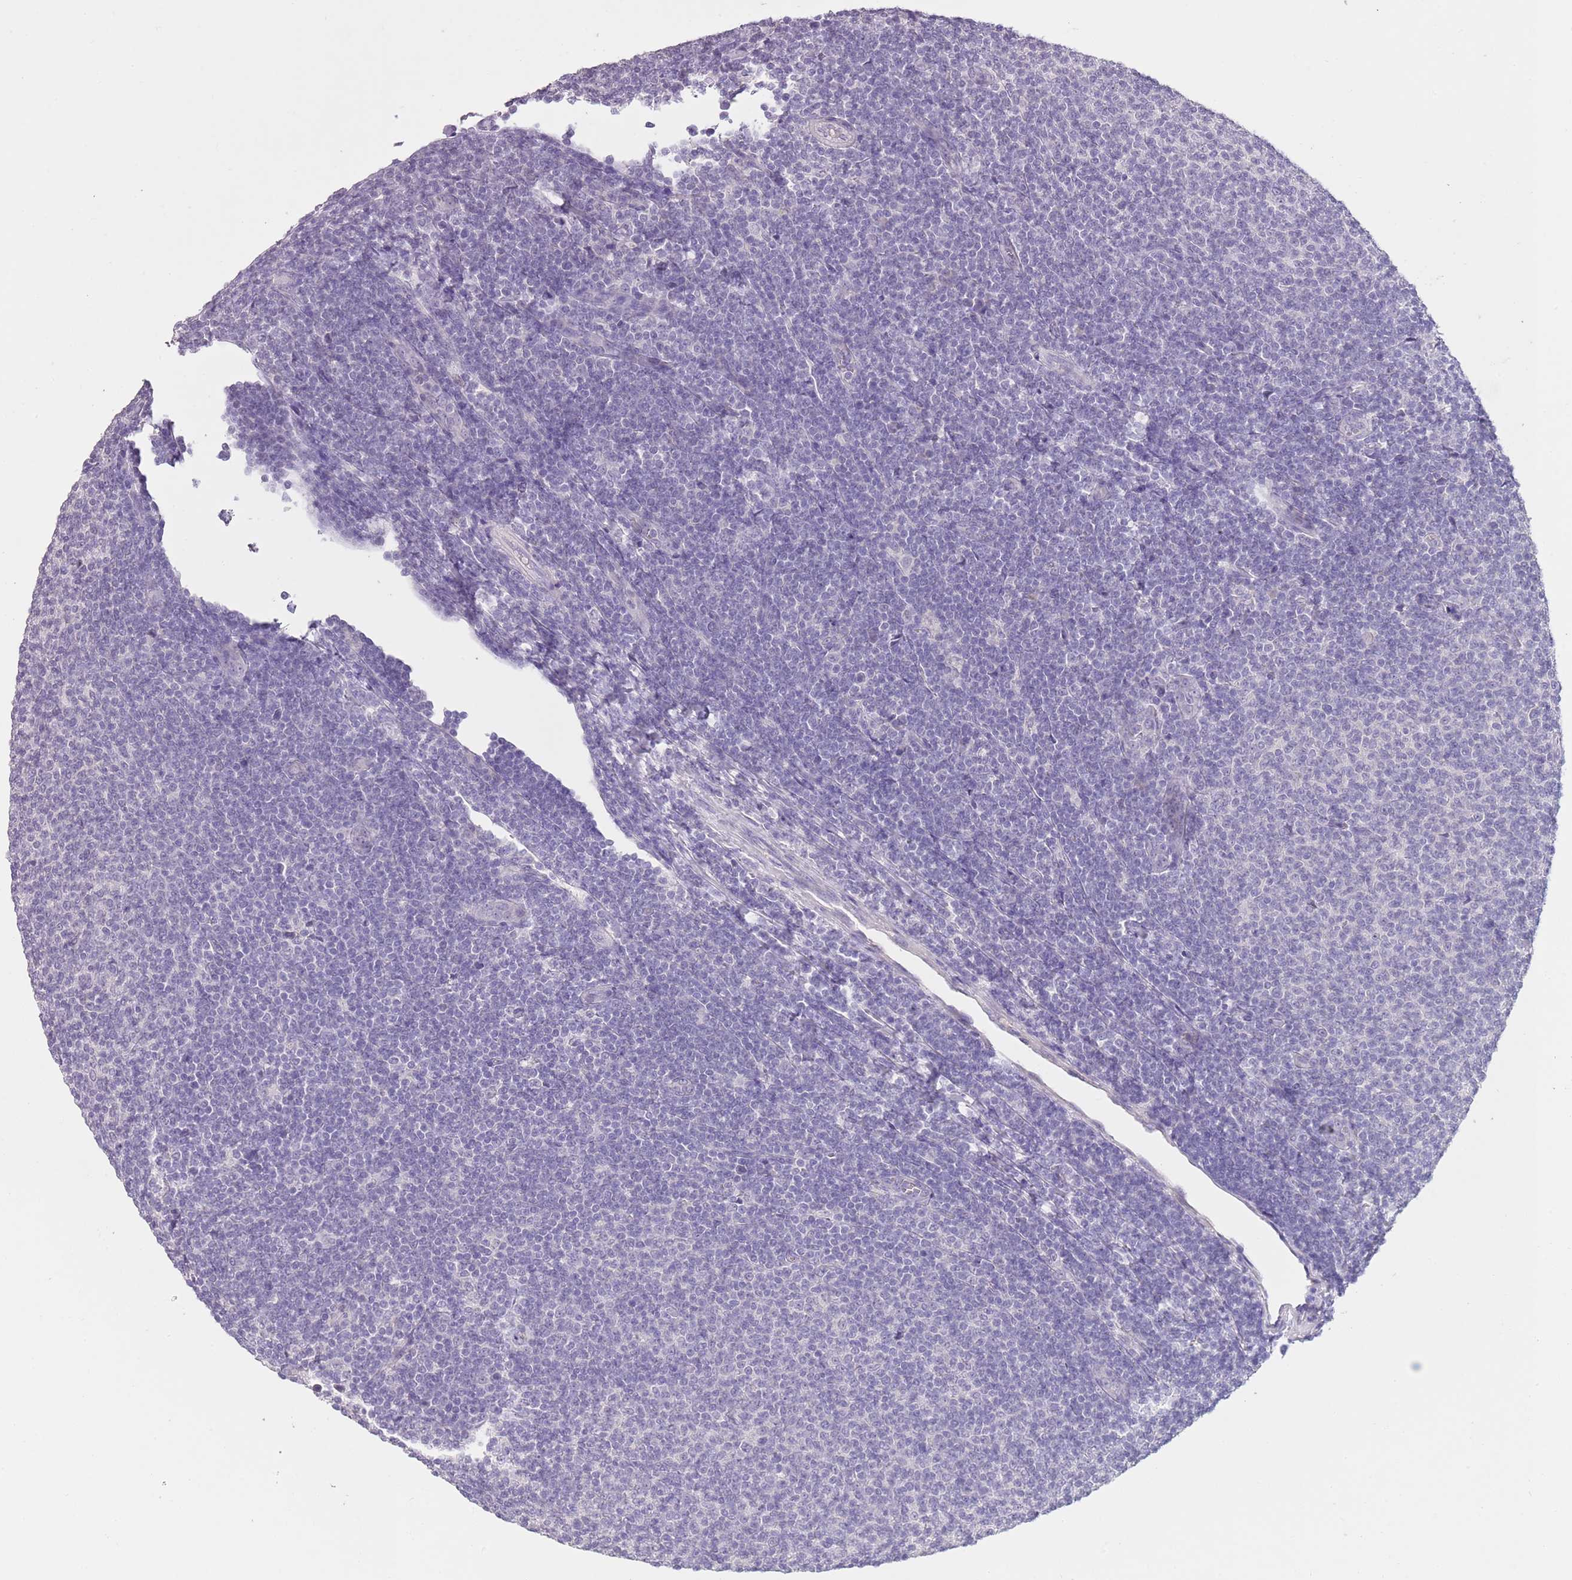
{"staining": {"intensity": "negative", "quantity": "none", "location": "none"}, "tissue": "lymphoma", "cell_type": "Tumor cells", "image_type": "cancer", "snomed": [{"axis": "morphology", "description": "Malignant lymphoma, non-Hodgkin's type, Low grade"}, {"axis": "topography", "description": "Lymph node"}], "caption": "IHC of human lymphoma demonstrates no positivity in tumor cells.", "gene": "SLC35E3", "patient": {"sex": "male", "age": 66}}